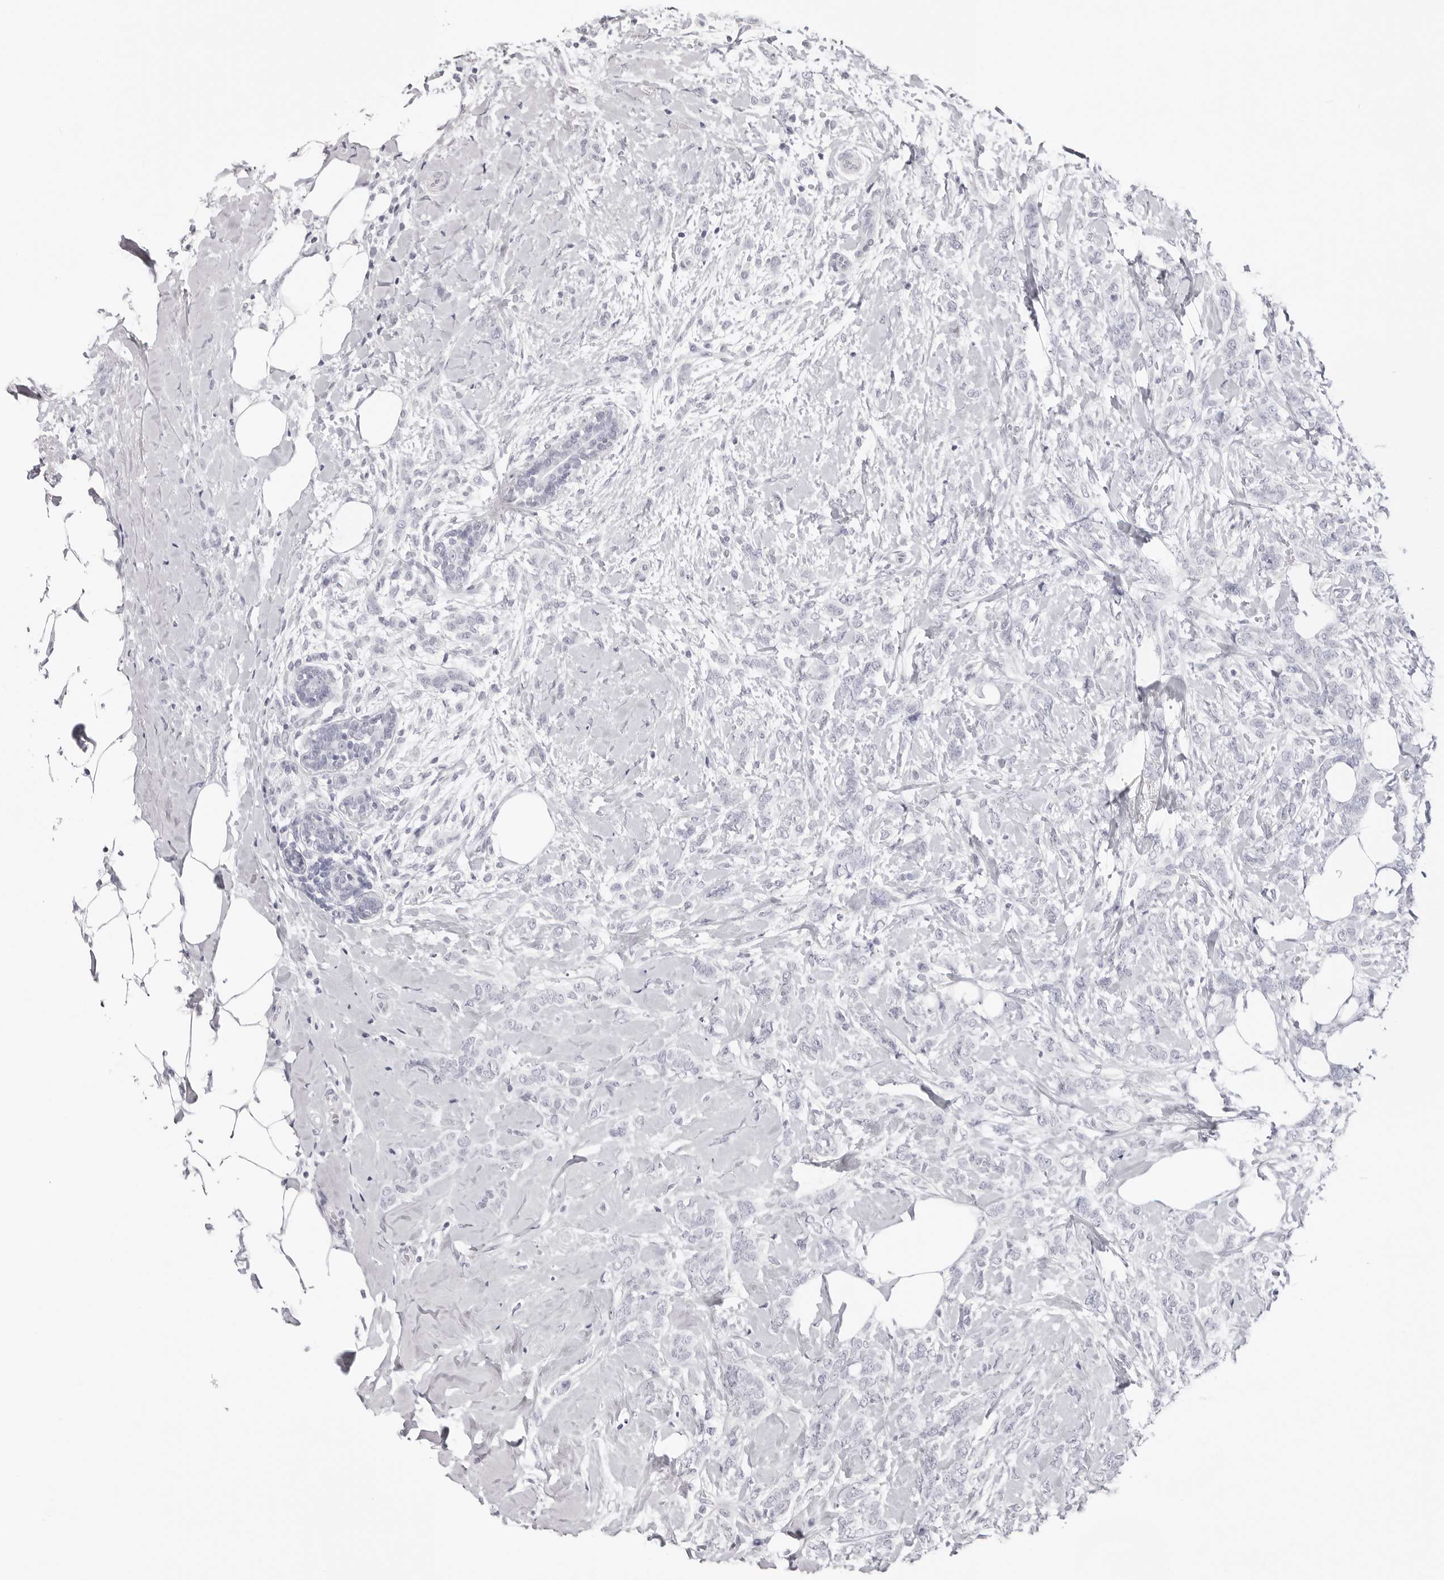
{"staining": {"intensity": "negative", "quantity": "none", "location": "none"}, "tissue": "breast cancer", "cell_type": "Tumor cells", "image_type": "cancer", "snomed": [{"axis": "morphology", "description": "Lobular carcinoma, in situ"}, {"axis": "morphology", "description": "Lobular carcinoma"}, {"axis": "topography", "description": "Breast"}], "caption": "Breast cancer stained for a protein using immunohistochemistry demonstrates no staining tumor cells.", "gene": "INSL3", "patient": {"sex": "female", "age": 41}}